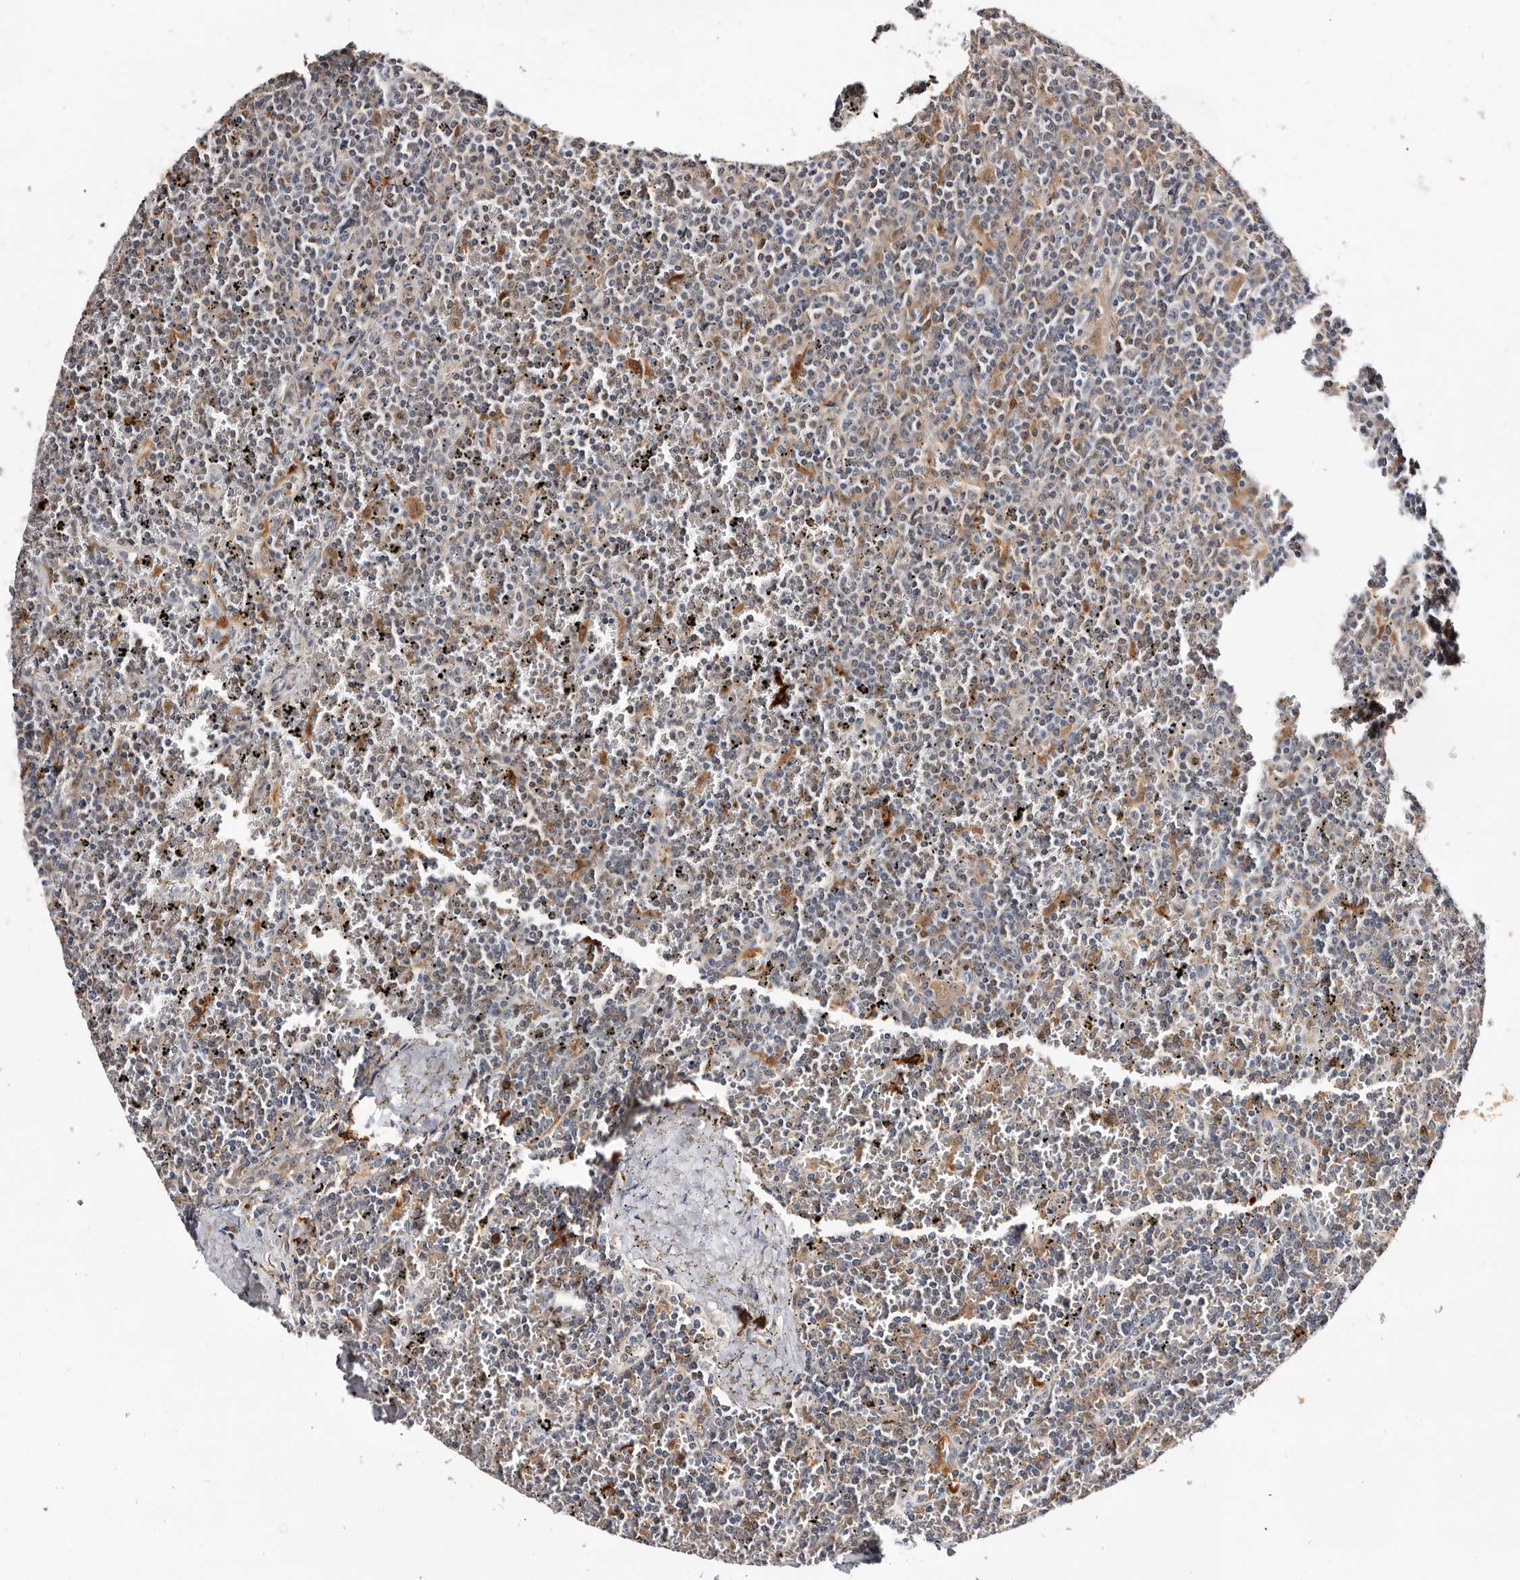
{"staining": {"intensity": "negative", "quantity": "none", "location": "none"}, "tissue": "lymphoma", "cell_type": "Tumor cells", "image_type": "cancer", "snomed": [{"axis": "morphology", "description": "Malignant lymphoma, non-Hodgkin's type, Low grade"}, {"axis": "topography", "description": "Spleen"}], "caption": "High magnification brightfield microscopy of lymphoma stained with DAB (3,3'-diaminobenzidine) (brown) and counterstained with hematoxylin (blue): tumor cells show no significant expression.", "gene": "TP53I3", "patient": {"sex": "female", "age": 19}}